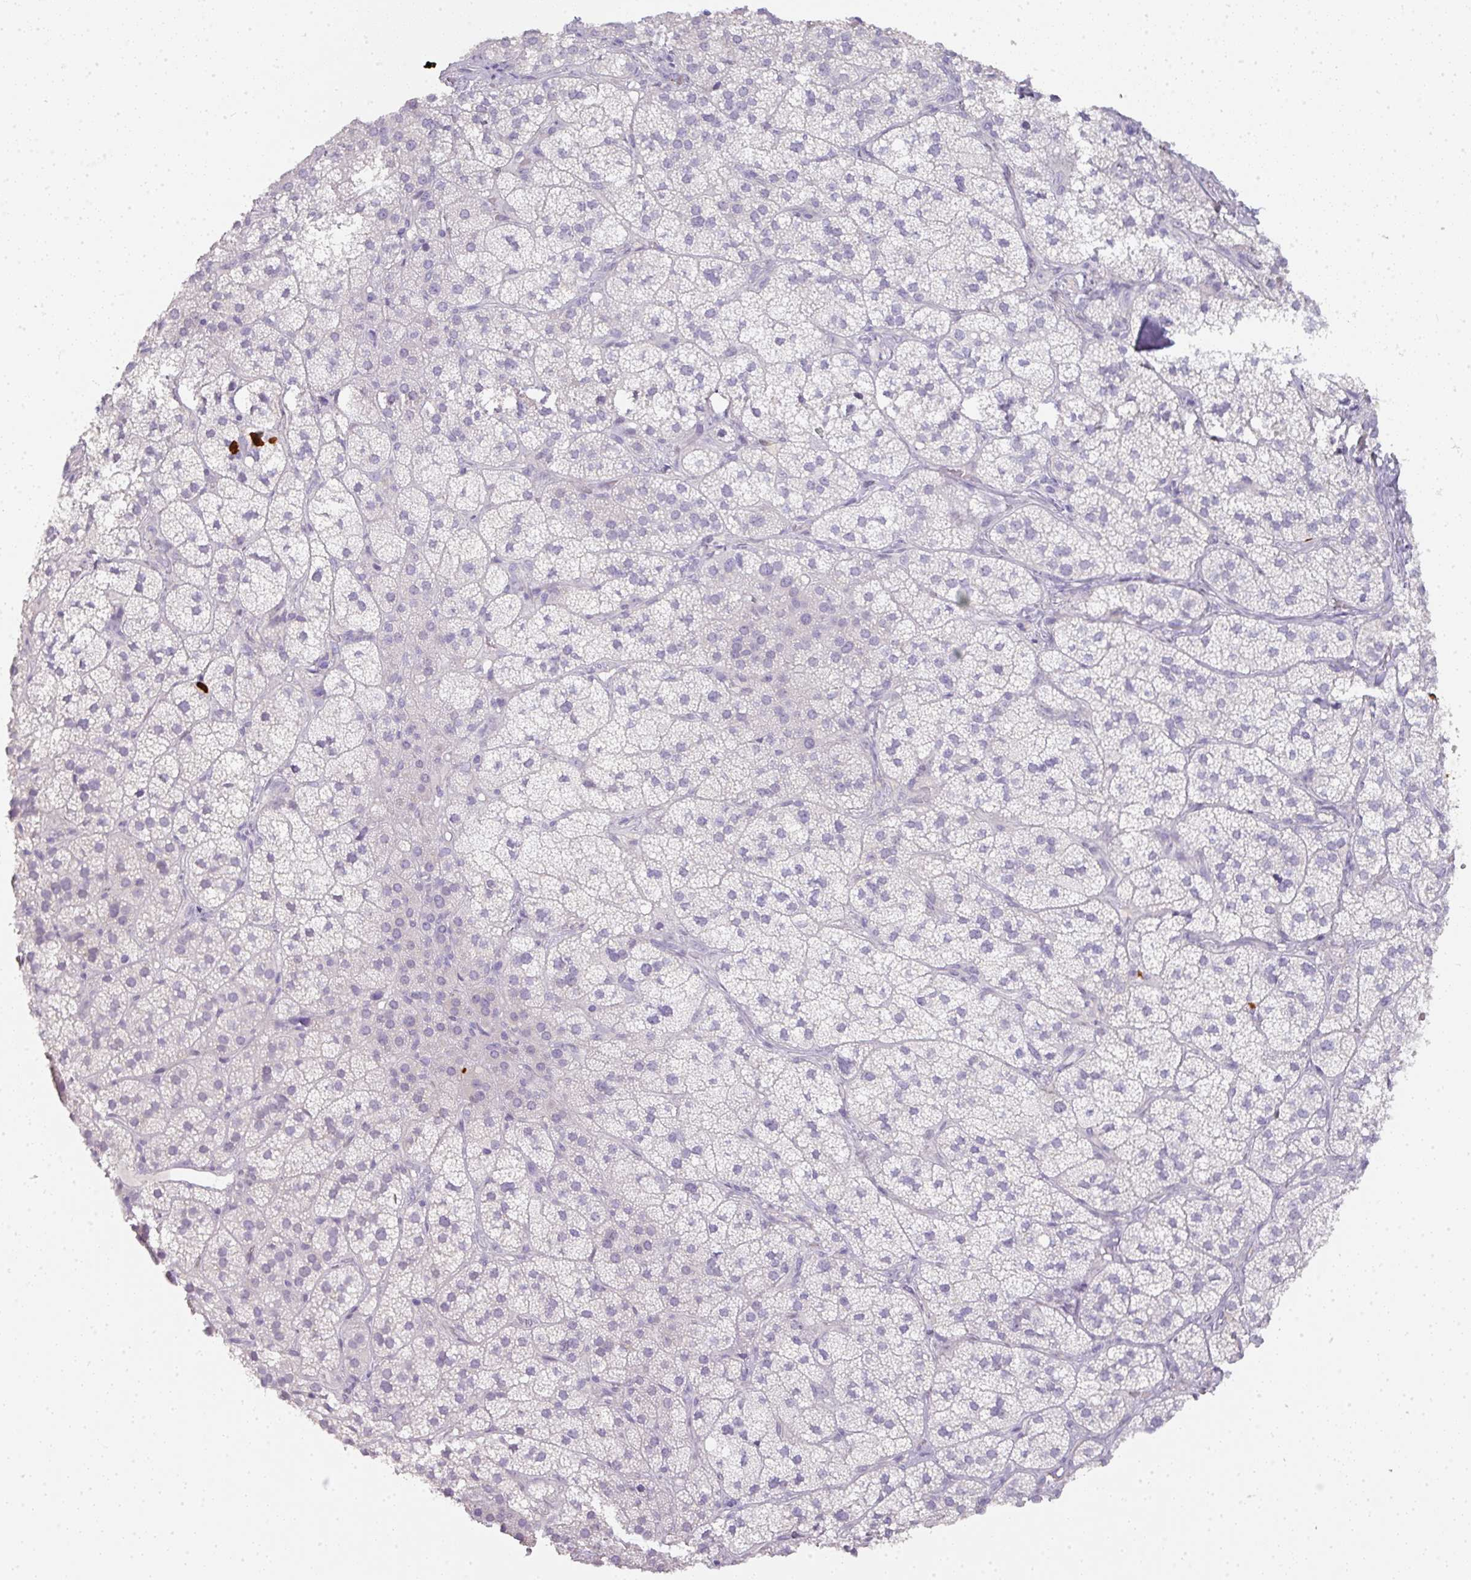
{"staining": {"intensity": "weak", "quantity": "<25%", "location": "cytoplasmic/membranous"}, "tissue": "adrenal gland", "cell_type": "Glandular cells", "image_type": "normal", "snomed": [{"axis": "morphology", "description": "Normal tissue, NOS"}, {"axis": "topography", "description": "Adrenal gland"}], "caption": "Adrenal gland stained for a protein using immunohistochemistry (IHC) displays no expression glandular cells.", "gene": "HHEX", "patient": {"sex": "female", "age": 58}}